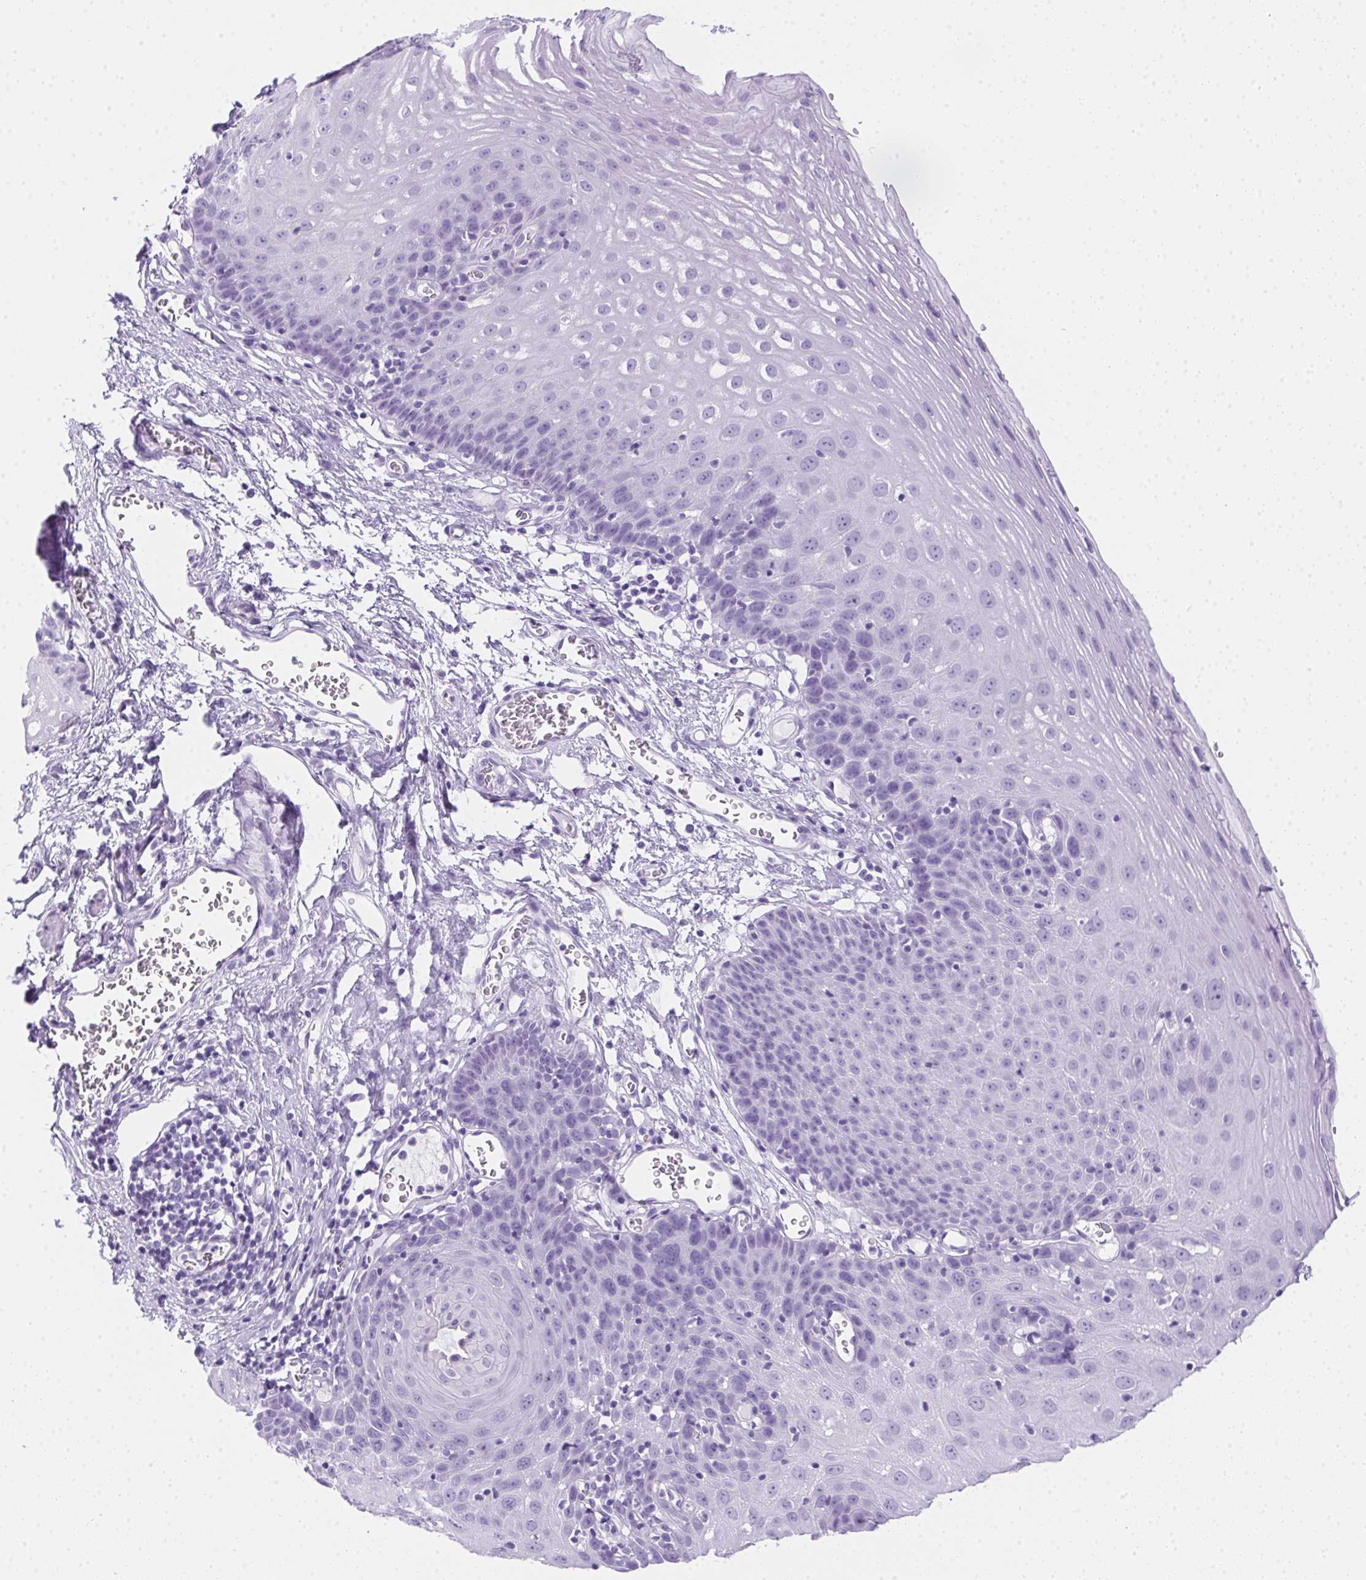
{"staining": {"intensity": "negative", "quantity": "none", "location": "none"}, "tissue": "esophagus", "cell_type": "Squamous epithelial cells", "image_type": "normal", "snomed": [{"axis": "morphology", "description": "Normal tissue, NOS"}, {"axis": "topography", "description": "Esophagus"}], "caption": "An immunohistochemistry (IHC) image of benign esophagus is shown. There is no staining in squamous epithelial cells of esophagus.", "gene": "SPACA5B", "patient": {"sex": "male", "age": 72}}